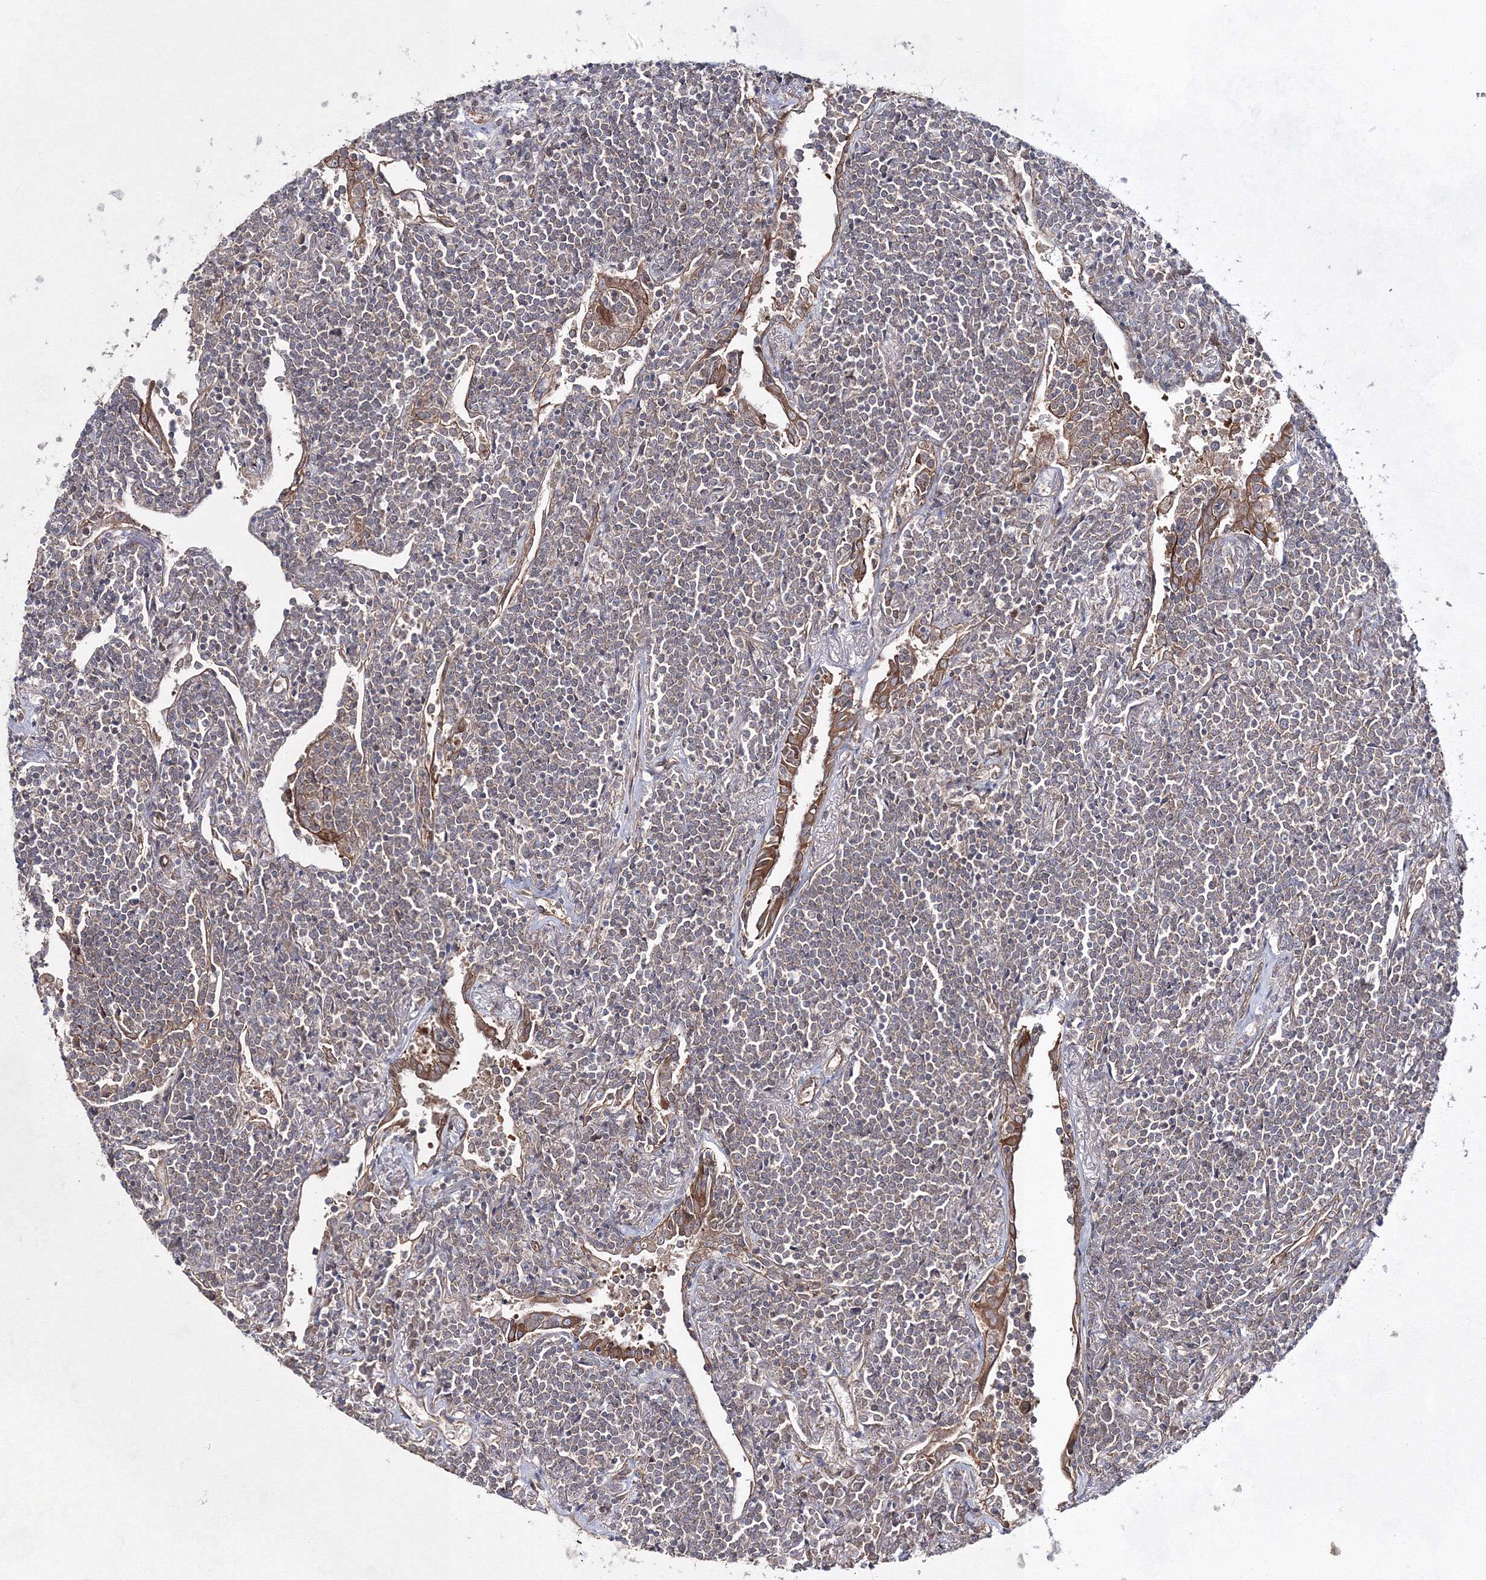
{"staining": {"intensity": "negative", "quantity": "none", "location": "none"}, "tissue": "lymphoma", "cell_type": "Tumor cells", "image_type": "cancer", "snomed": [{"axis": "morphology", "description": "Malignant lymphoma, non-Hodgkin's type, Low grade"}, {"axis": "topography", "description": "Lung"}], "caption": "Tumor cells are negative for protein expression in human low-grade malignant lymphoma, non-Hodgkin's type.", "gene": "EXOC6", "patient": {"sex": "female", "age": 71}}